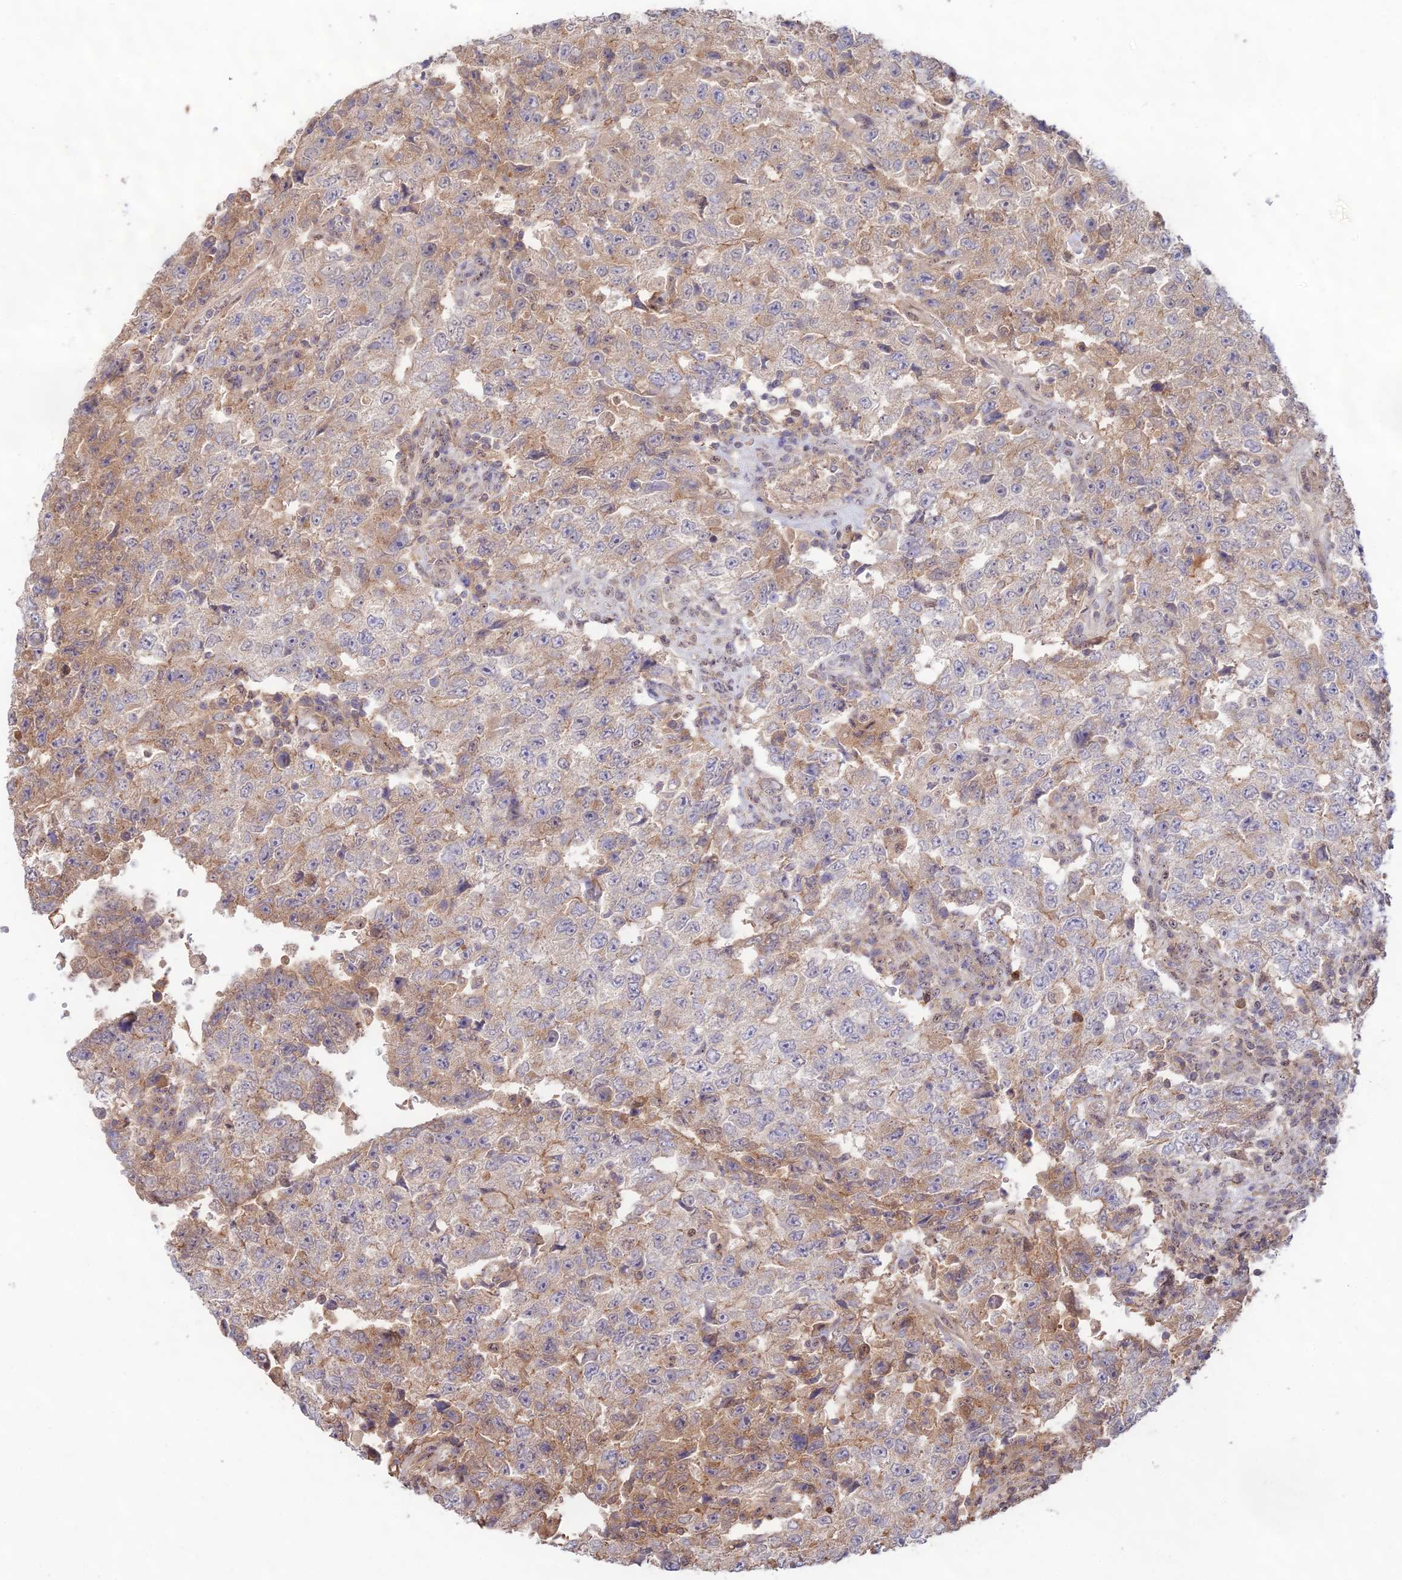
{"staining": {"intensity": "weak", "quantity": "<25%", "location": "cytoplasmic/membranous"}, "tissue": "testis cancer", "cell_type": "Tumor cells", "image_type": "cancer", "snomed": [{"axis": "morphology", "description": "Carcinoma, Embryonal, NOS"}, {"axis": "topography", "description": "Testis"}], "caption": "IHC of testis cancer (embryonal carcinoma) exhibits no positivity in tumor cells. Nuclei are stained in blue.", "gene": "CLCF1", "patient": {"sex": "male", "age": 26}}